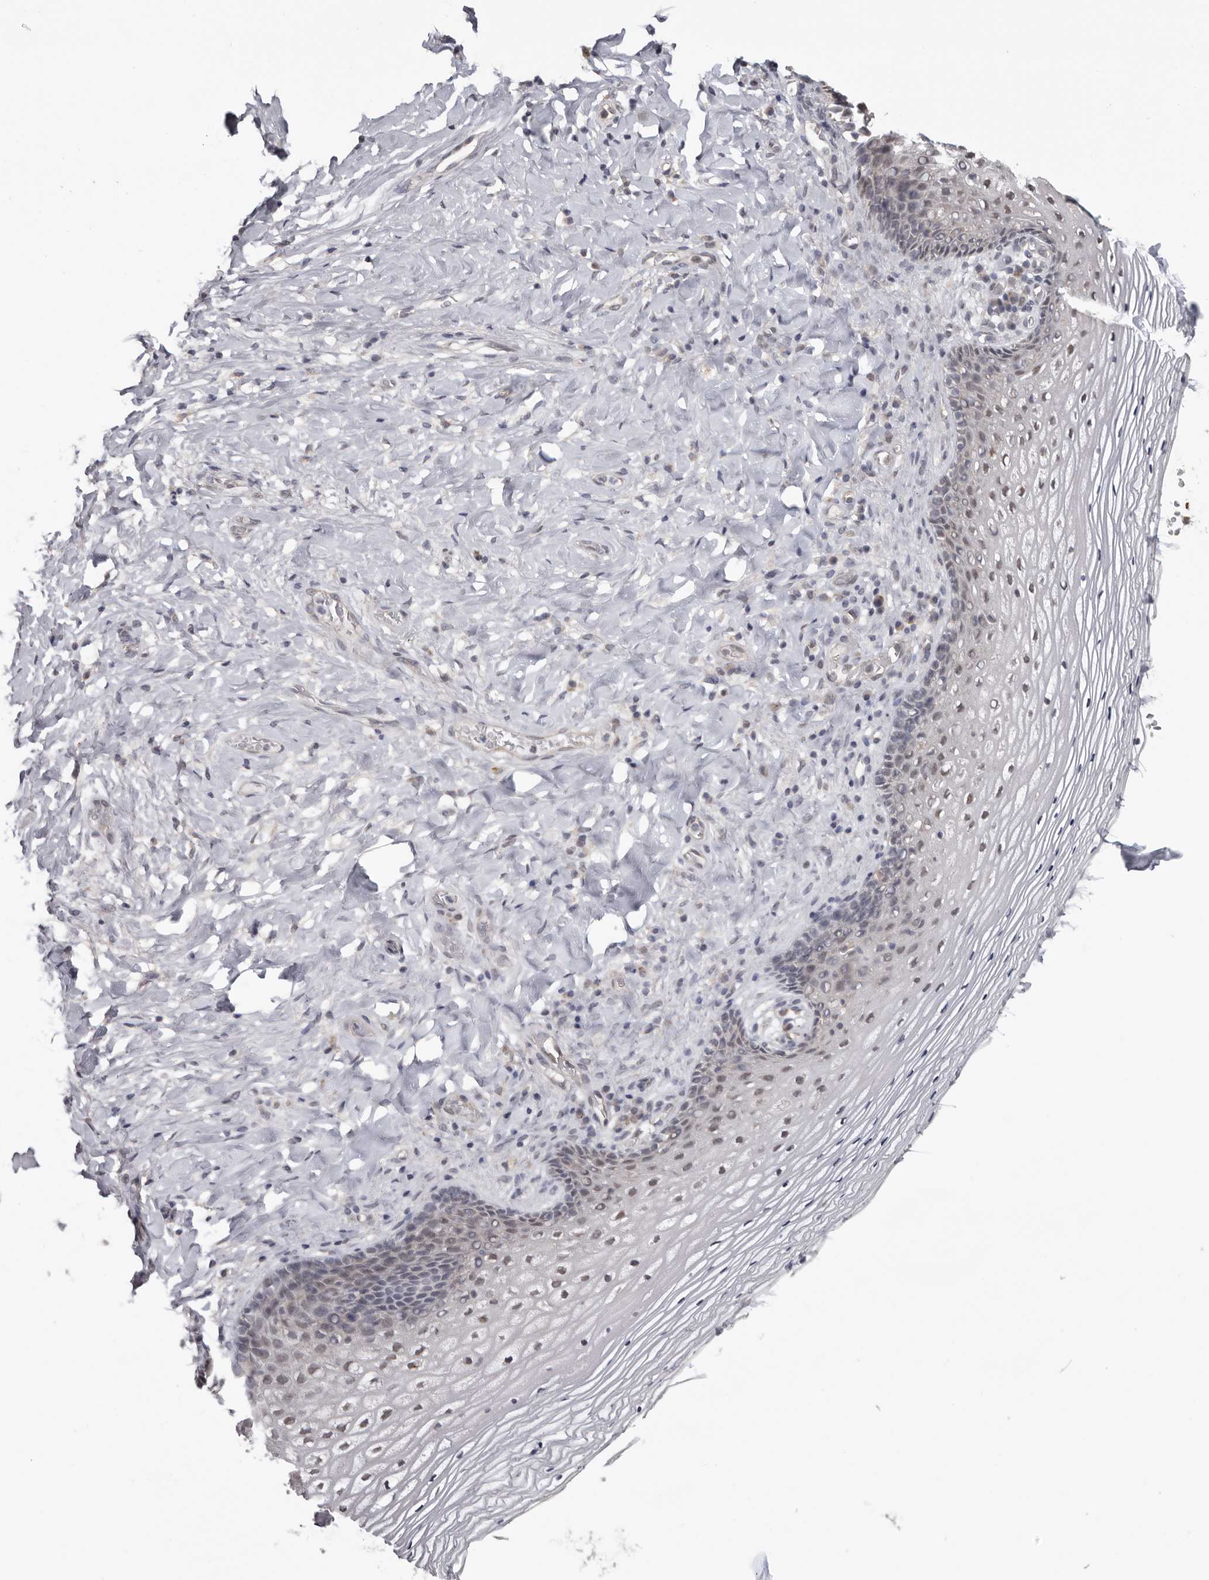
{"staining": {"intensity": "moderate", "quantity": "25%-75%", "location": "nuclear"}, "tissue": "vagina", "cell_type": "Squamous epithelial cells", "image_type": "normal", "snomed": [{"axis": "morphology", "description": "Normal tissue, NOS"}, {"axis": "topography", "description": "Vagina"}], "caption": "An immunohistochemistry (IHC) image of unremarkable tissue is shown. Protein staining in brown highlights moderate nuclear positivity in vagina within squamous epithelial cells.", "gene": "MOGAT2", "patient": {"sex": "female", "age": 60}}